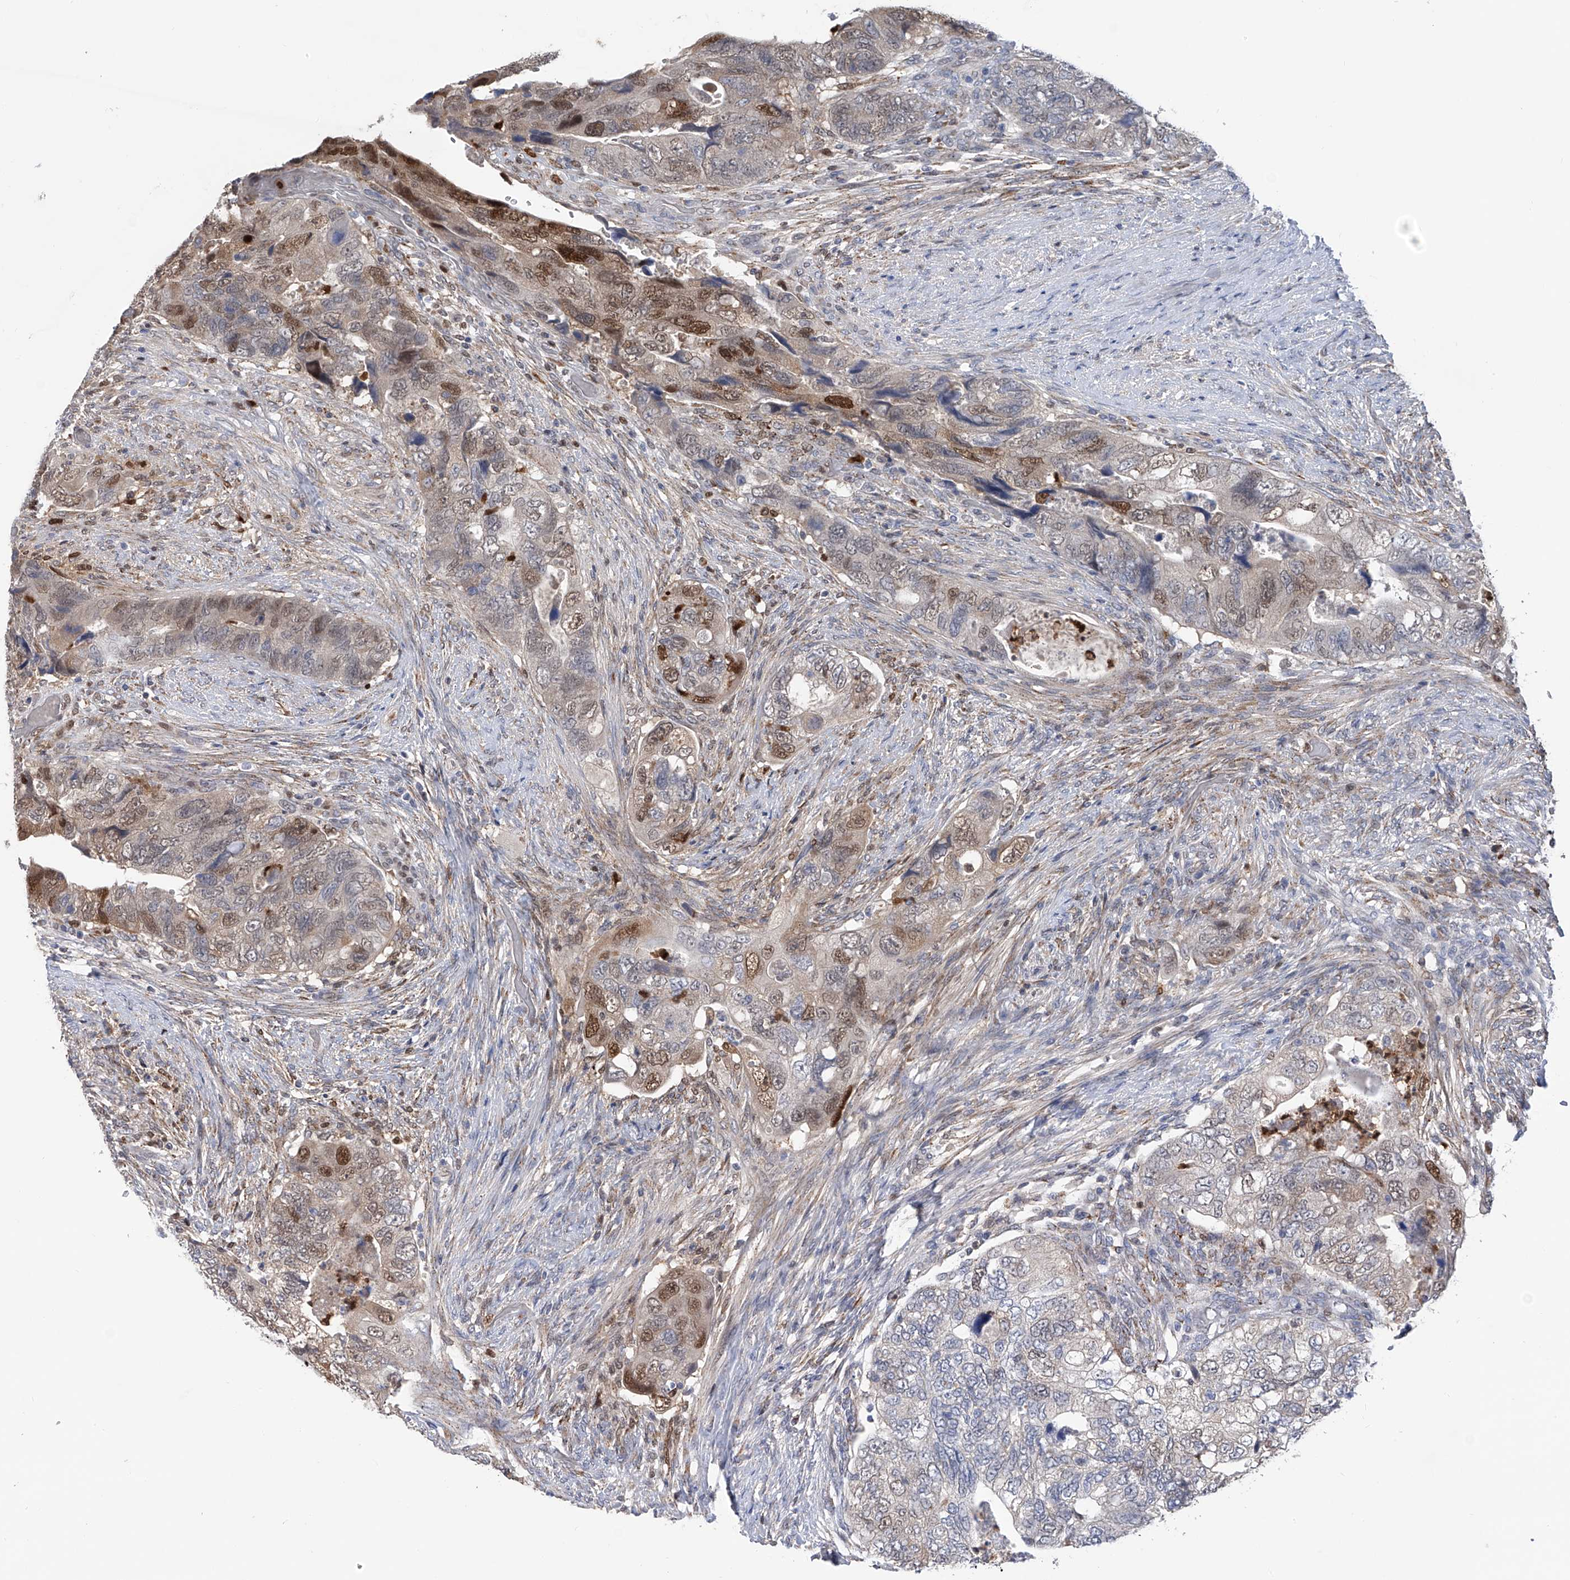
{"staining": {"intensity": "moderate", "quantity": "<25%", "location": "nuclear"}, "tissue": "colorectal cancer", "cell_type": "Tumor cells", "image_type": "cancer", "snomed": [{"axis": "morphology", "description": "Adenocarcinoma, NOS"}, {"axis": "topography", "description": "Rectum"}], "caption": "A photomicrograph of colorectal adenocarcinoma stained for a protein reveals moderate nuclear brown staining in tumor cells. The staining is performed using DAB brown chromogen to label protein expression. The nuclei are counter-stained blue using hematoxylin.", "gene": "PHF20", "patient": {"sex": "male", "age": 63}}